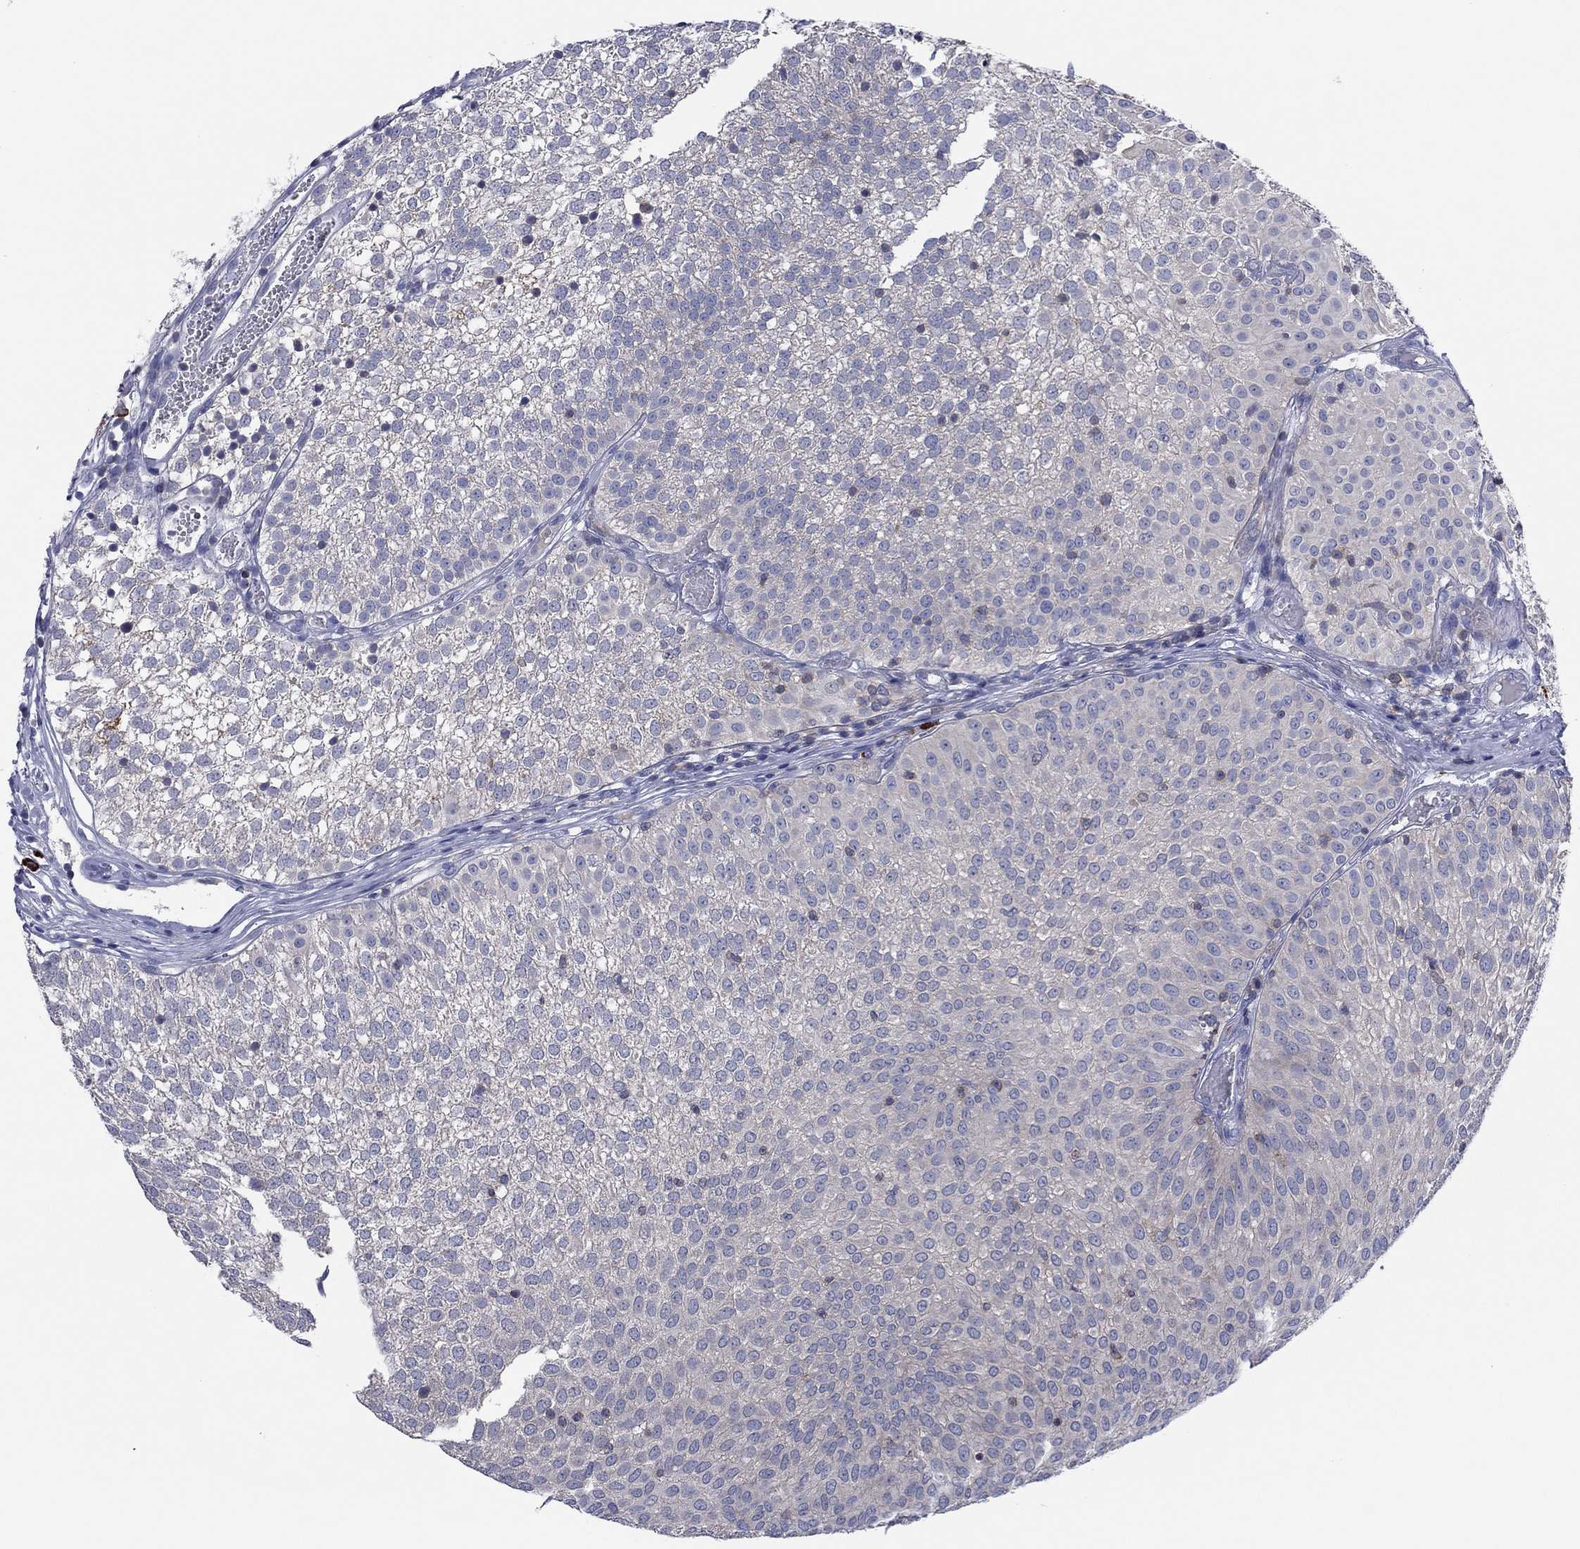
{"staining": {"intensity": "negative", "quantity": "none", "location": "none"}, "tissue": "urothelial cancer", "cell_type": "Tumor cells", "image_type": "cancer", "snomed": [{"axis": "morphology", "description": "Urothelial carcinoma, Low grade"}, {"axis": "topography", "description": "Urinary bladder"}], "caption": "Tumor cells are negative for protein expression in human urothelial carcinoma (low-grade).", "gene": "PVR", "patient": {"sex": "male", "age": 52}}